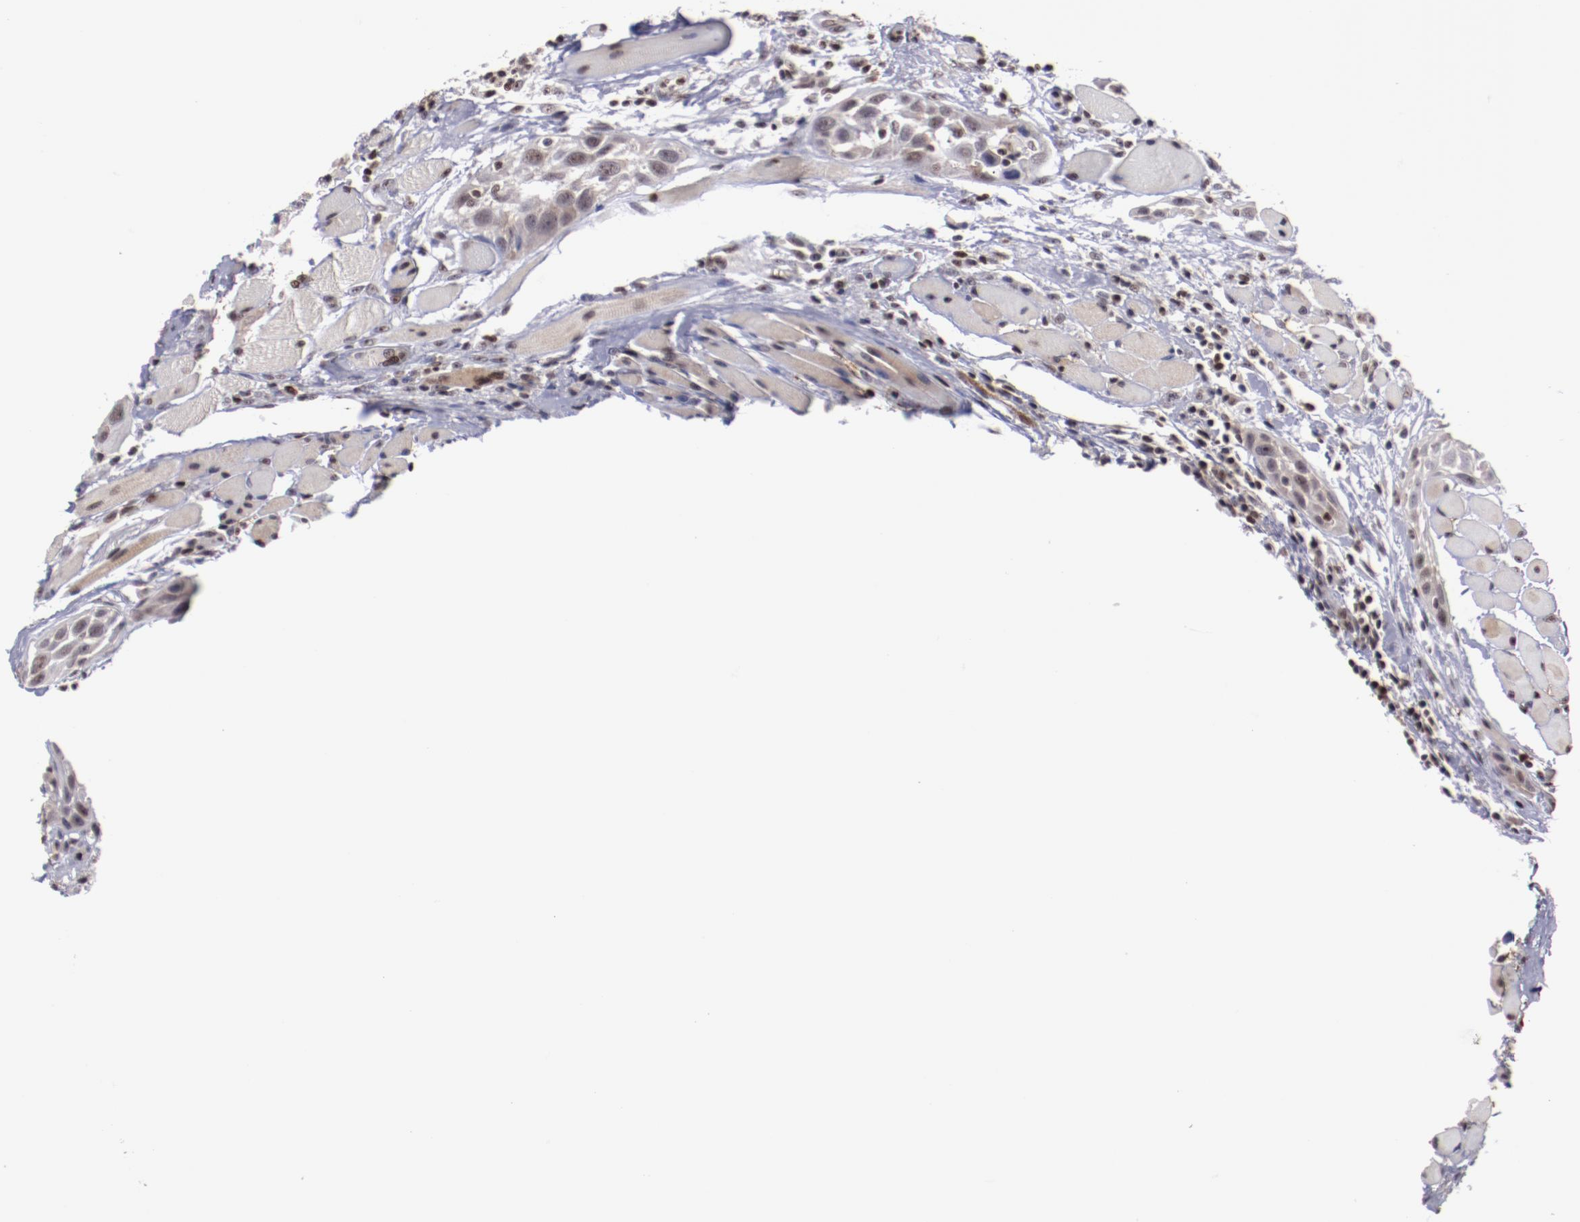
{"staining": {"intensity": "weak", "quantity": "25%-75%", "location": "nuclear"}, "tissue": "head and neck cancer", "cell_type": "Tumor cells", "image_type": "cancer", "snomed": [{"axis": "morphology", "description": "Squamous cell carcinoma, NOS"}, {"axis": "topography", "description": "Oral tissue"}, {"axis": "topography", "description": "Head-Neck"}], "caption": "Immunohistochemistry (IHC) of head and neck cancer (squamous cell carcinoma) reveals low levels of weak nuclear positivity in approximately 25%-75% of tumor cells.", "gene": "DDX24", "patient": {"sex": "female", "age": 50}}